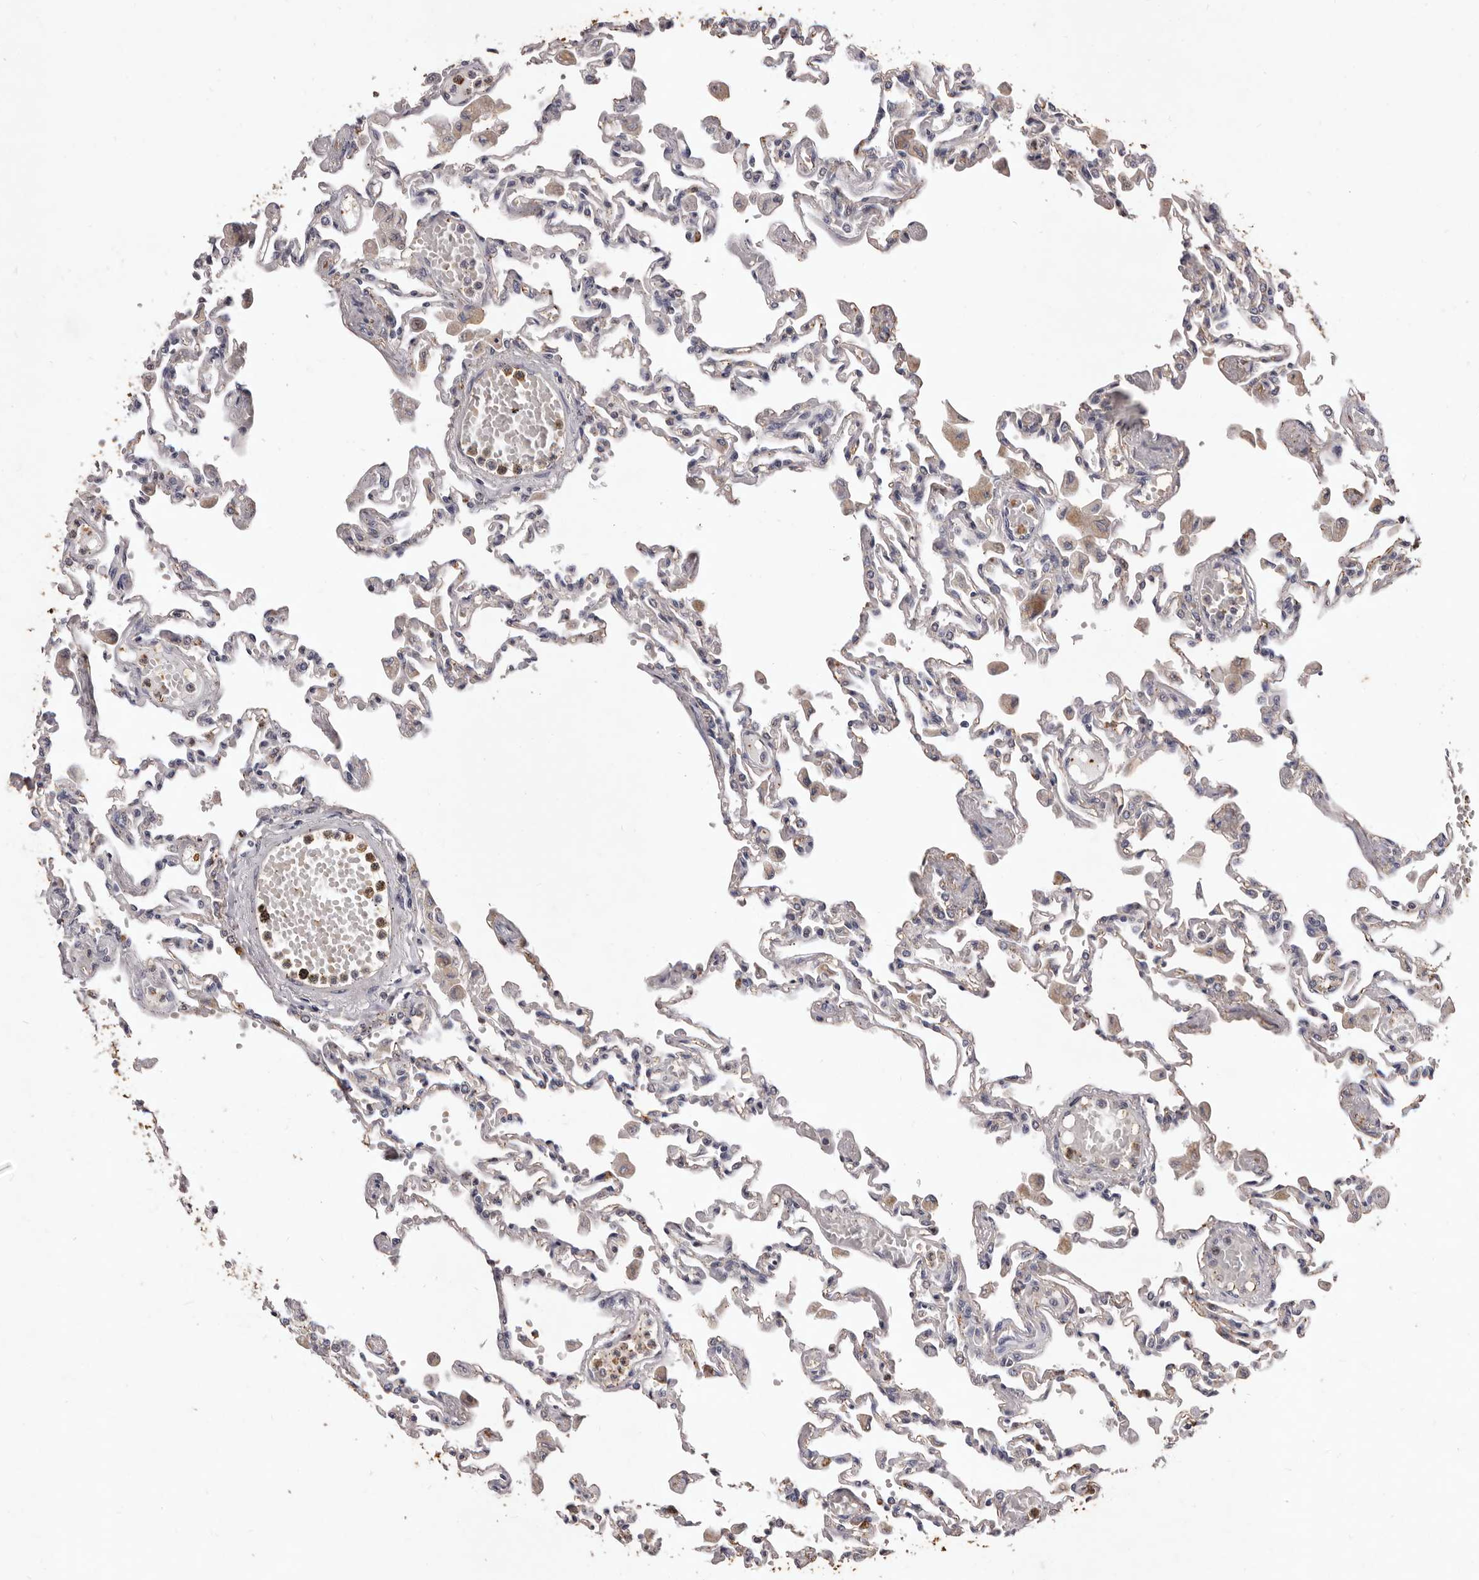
{"staining": {"intensity": "negative", "quantity": "none", "location": "none"}, "tissue": "lung", "cell_type": "Alveolar cells", "image_type": "normal", "snomed": [{"axis": "morphology", "description": "Normal tissue, NOS"}, {"axis": "topography", "description": "Bronchus"}, {"axis": "topography", "description": "Lung"}], "caption": "High power microscopy histopathology image of an immunohistochemistry histopathology image of benign lung, revealing no significant expression in alveolar cells. Brightfield microscopy of IHC stained with DAB (brown) and hematoxylin (blue), captured at high magnification.", "gene": "CXCL14", "patient": {"sex": "female", "age": 49}}